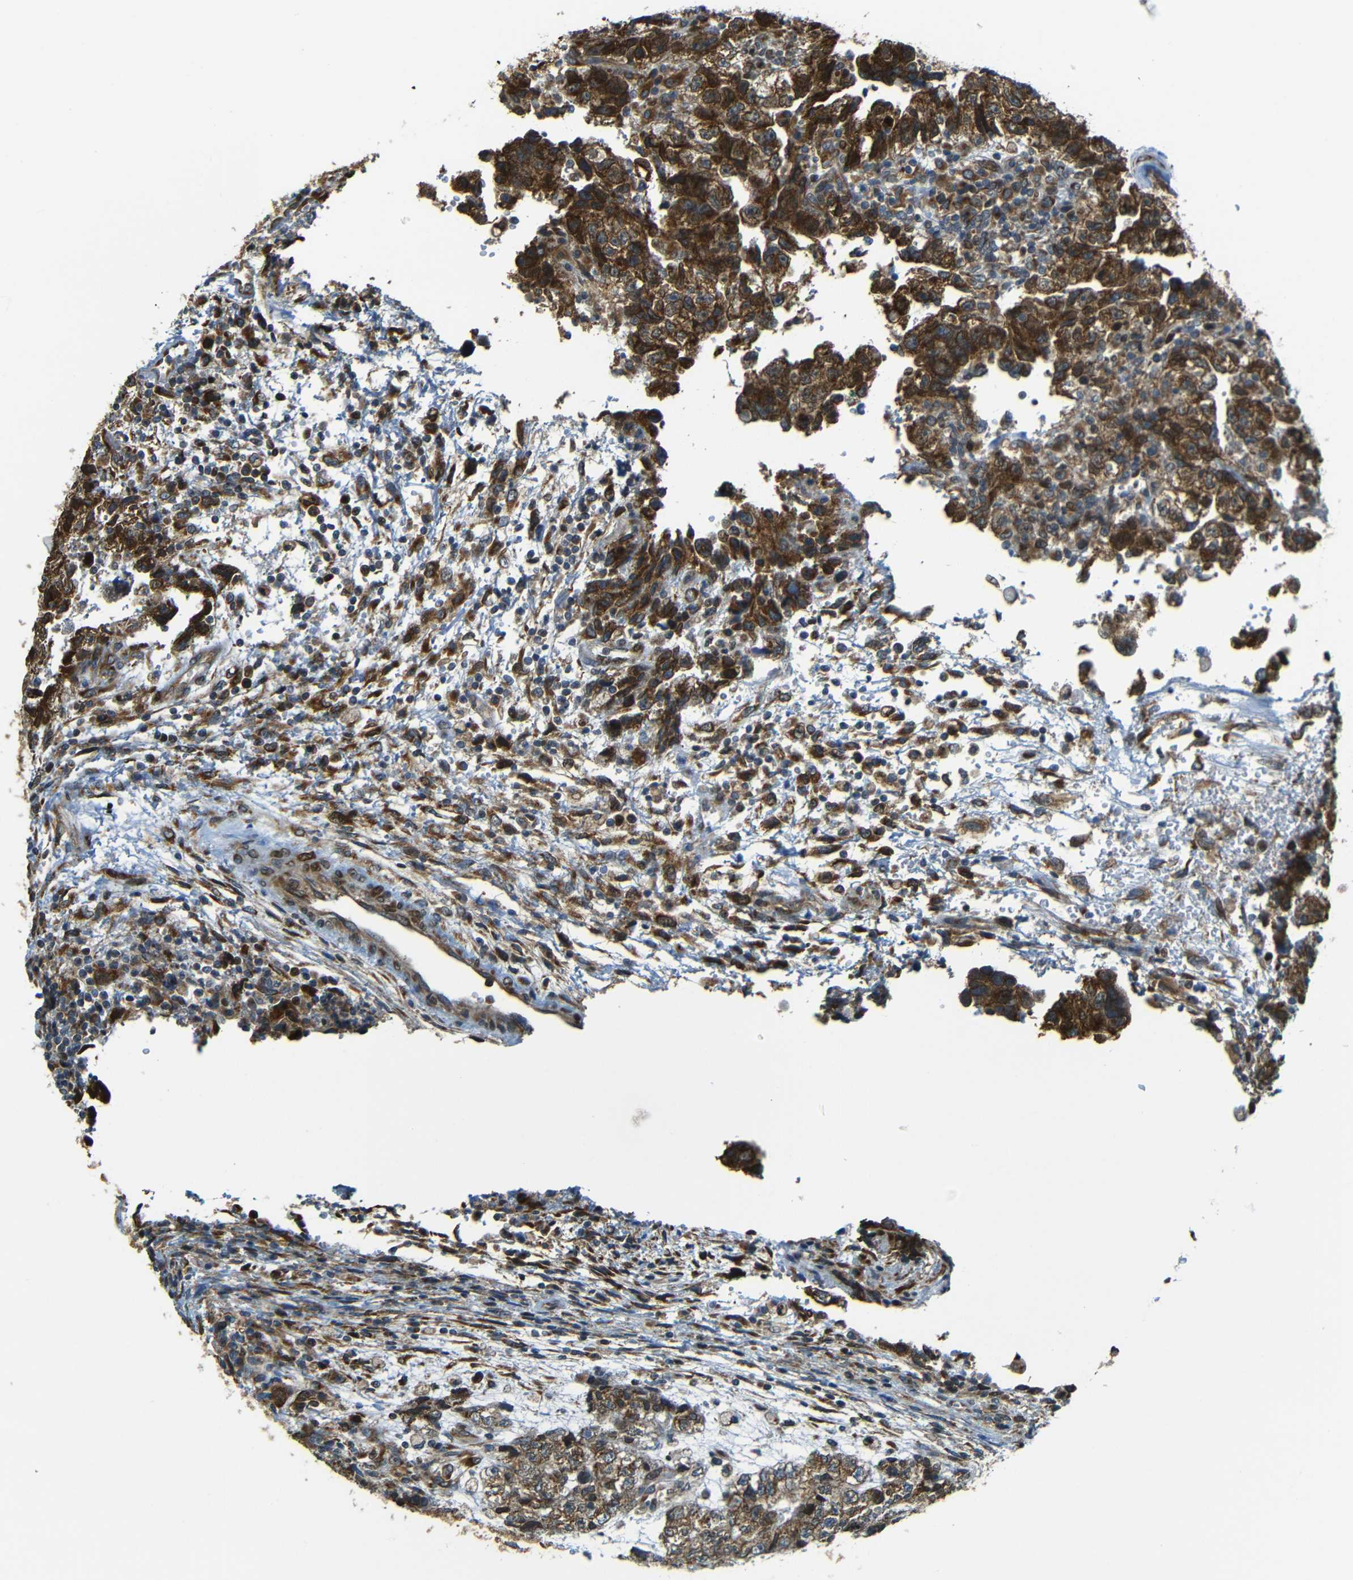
{"staining": {"intensity": "strong", "quantity": ">75%", "location": "cytoplasmic/membranous"}, "tissue": "testis cancer", "cell_type": "Tumor cells", "image_type": "cancer", "snomed": [{"axis": "morphology", "description": "Carcinoma, Embryonal, NOS"}, {"axis": "topography", "description": "Testis"}], "caption": "About >75% of tumor cells in testis cancer (embryonal carcinoma) demonstrate strong cytoplasmic/membranous protein staining as visualized by brown immunohistochemical staining.", "gene": "VAPB", "patient": {"sex": "male", "age": 36}}